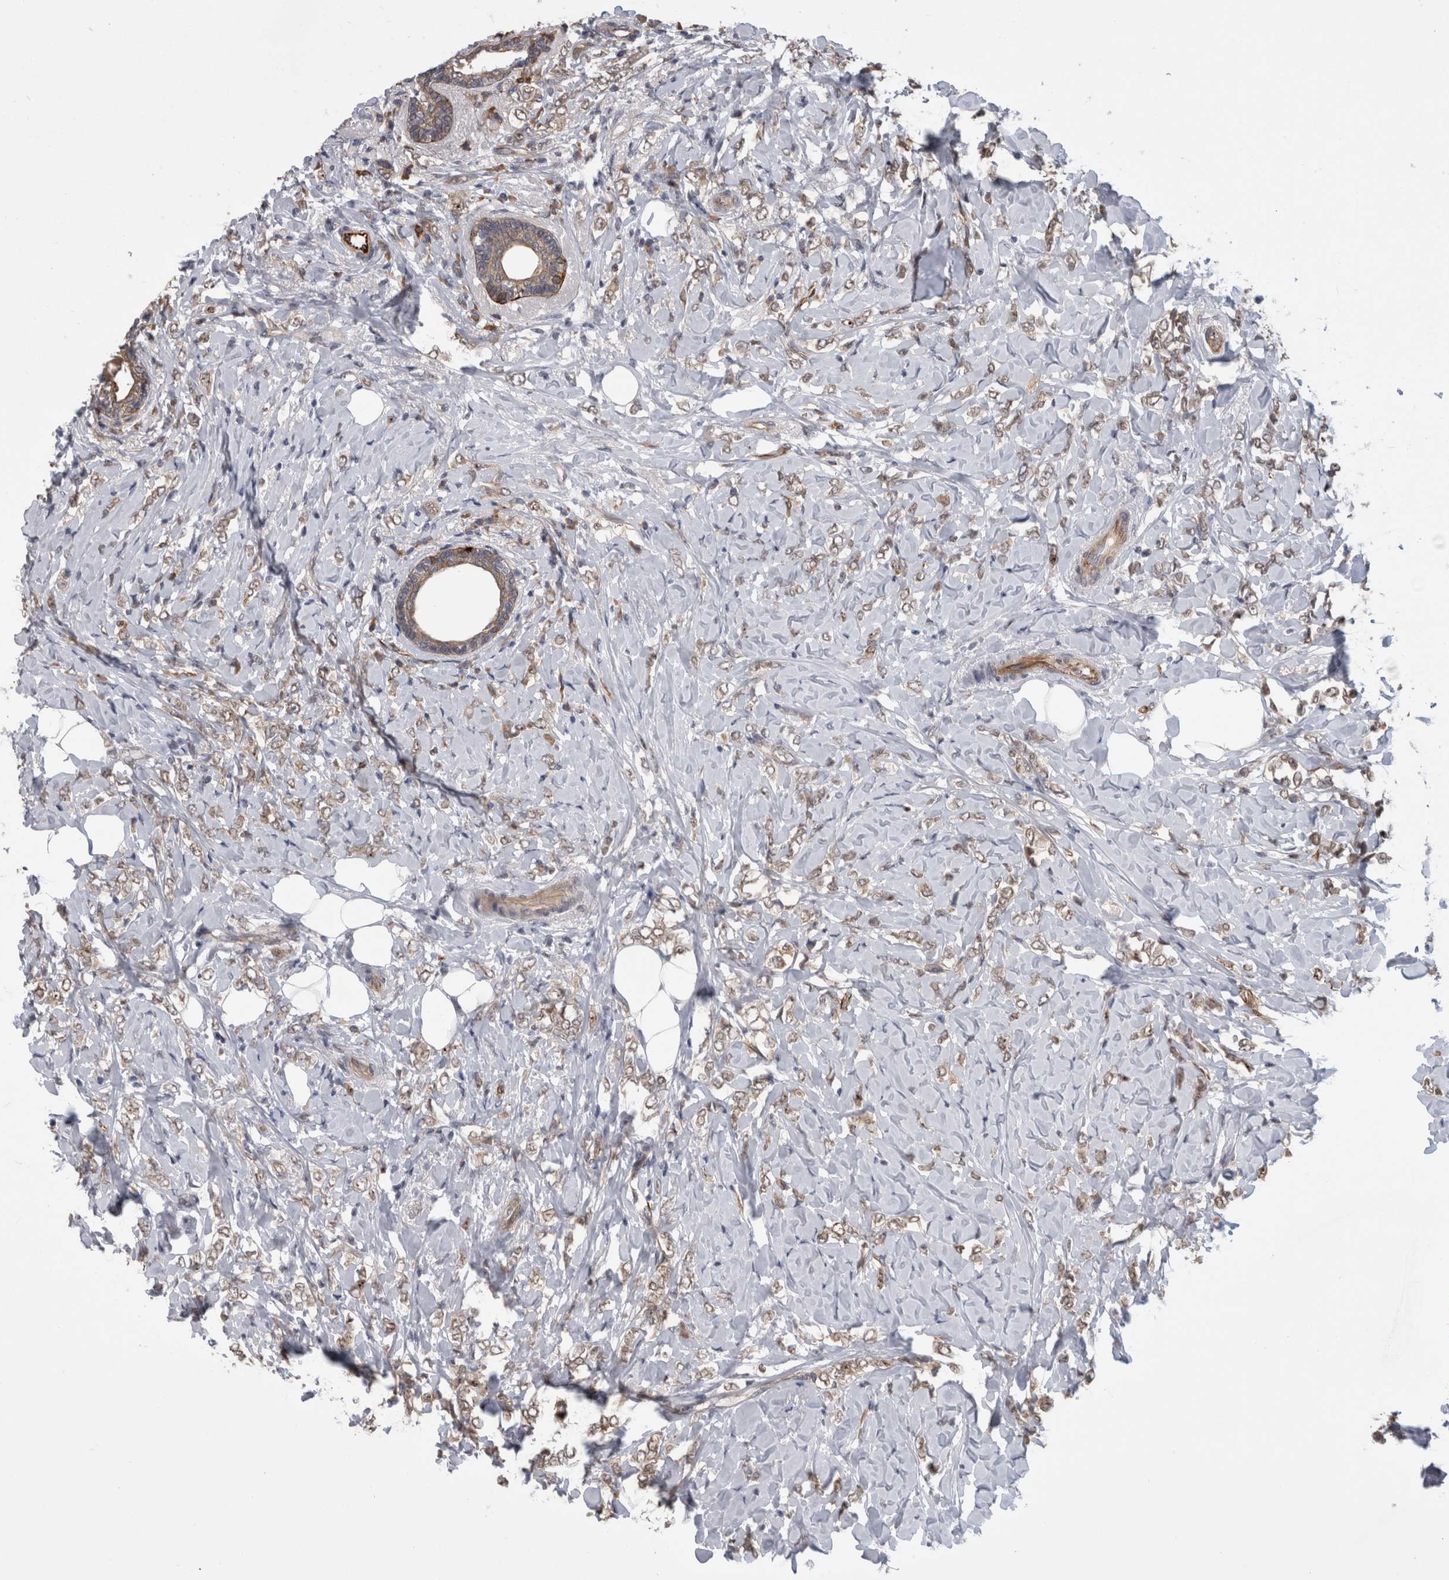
{"staining": {"intensity": "weak", "quantity": ">75%", "location": "cytoplasmic/membranous"}, "tissue": "breast cancer", "cell_type": "Tumor cells", "image_type": "cancer", "snomed": [{"axis": "morphology", "description": "Normal tissue, NOS"}, {"axis": "morphology", "description": "Lobular carcinoma"}, {"axis": "topography", "description": "Breast"}], "caption": "An image of human lobular carcinoma (breast) stained for a protein exhibits weak cytoplasmic/membranous brown staining in tumor cells.", "gene": "FAM83H", "patient": {"sex": "female", "age": 47}}